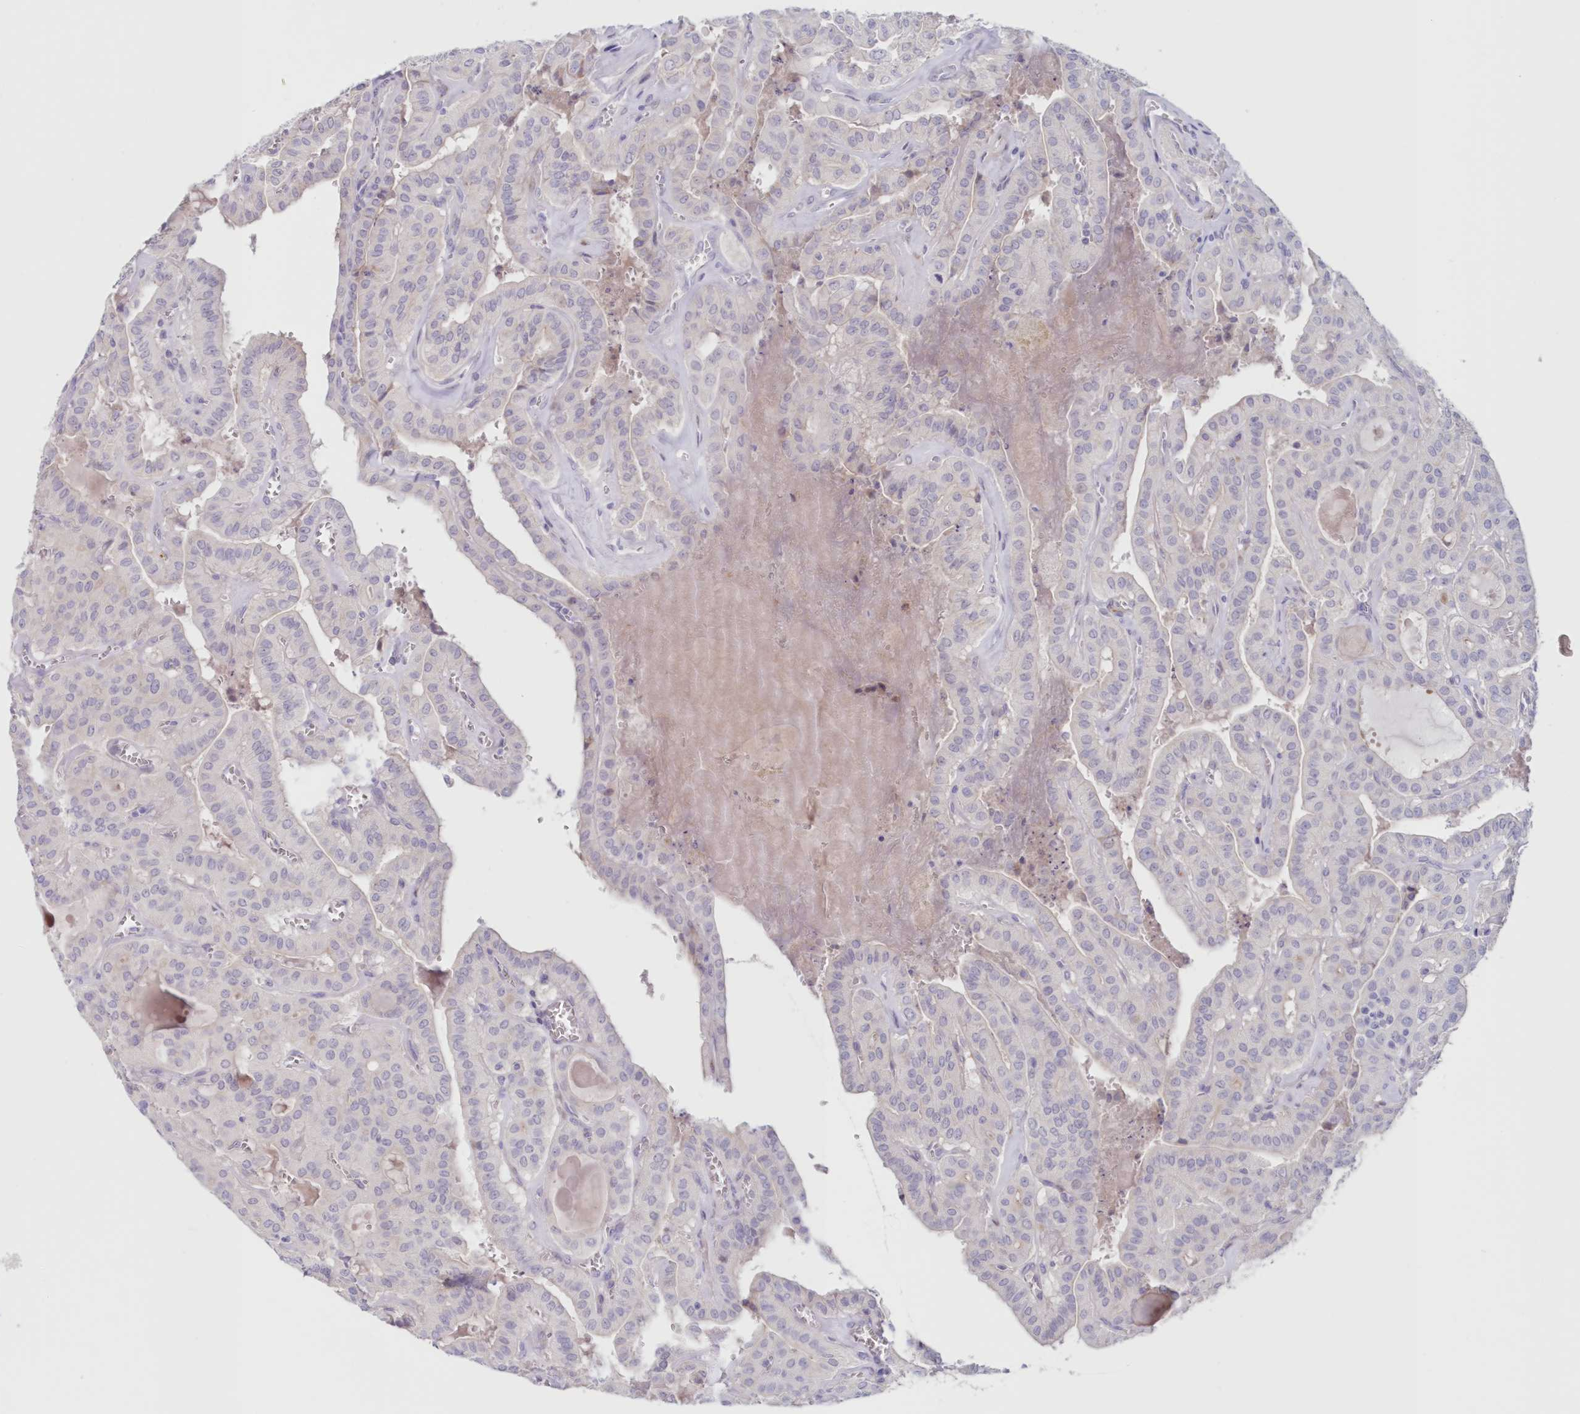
{"staining": {"intensity": "negative", "quantity": "none", "location": "none"}, "tissue": "thyroid cancer", "cell_type": "Tumor cells", "image_type": "cancer", "snomed": [{"axis": "morphology", "description": "Papillary adenocarcinoma, NOS"}, {"axis": "topography", "description": "Thyroid gland"}], "caption": "This image is of thyroid papillary adenocarcinoma stained with IHC to label a protein in brown with the nuclei are counter-stained blue. There is no positivity in tumor cells.", "gene": "SNED1", "patient": {"sex": "male", "age": 52}}